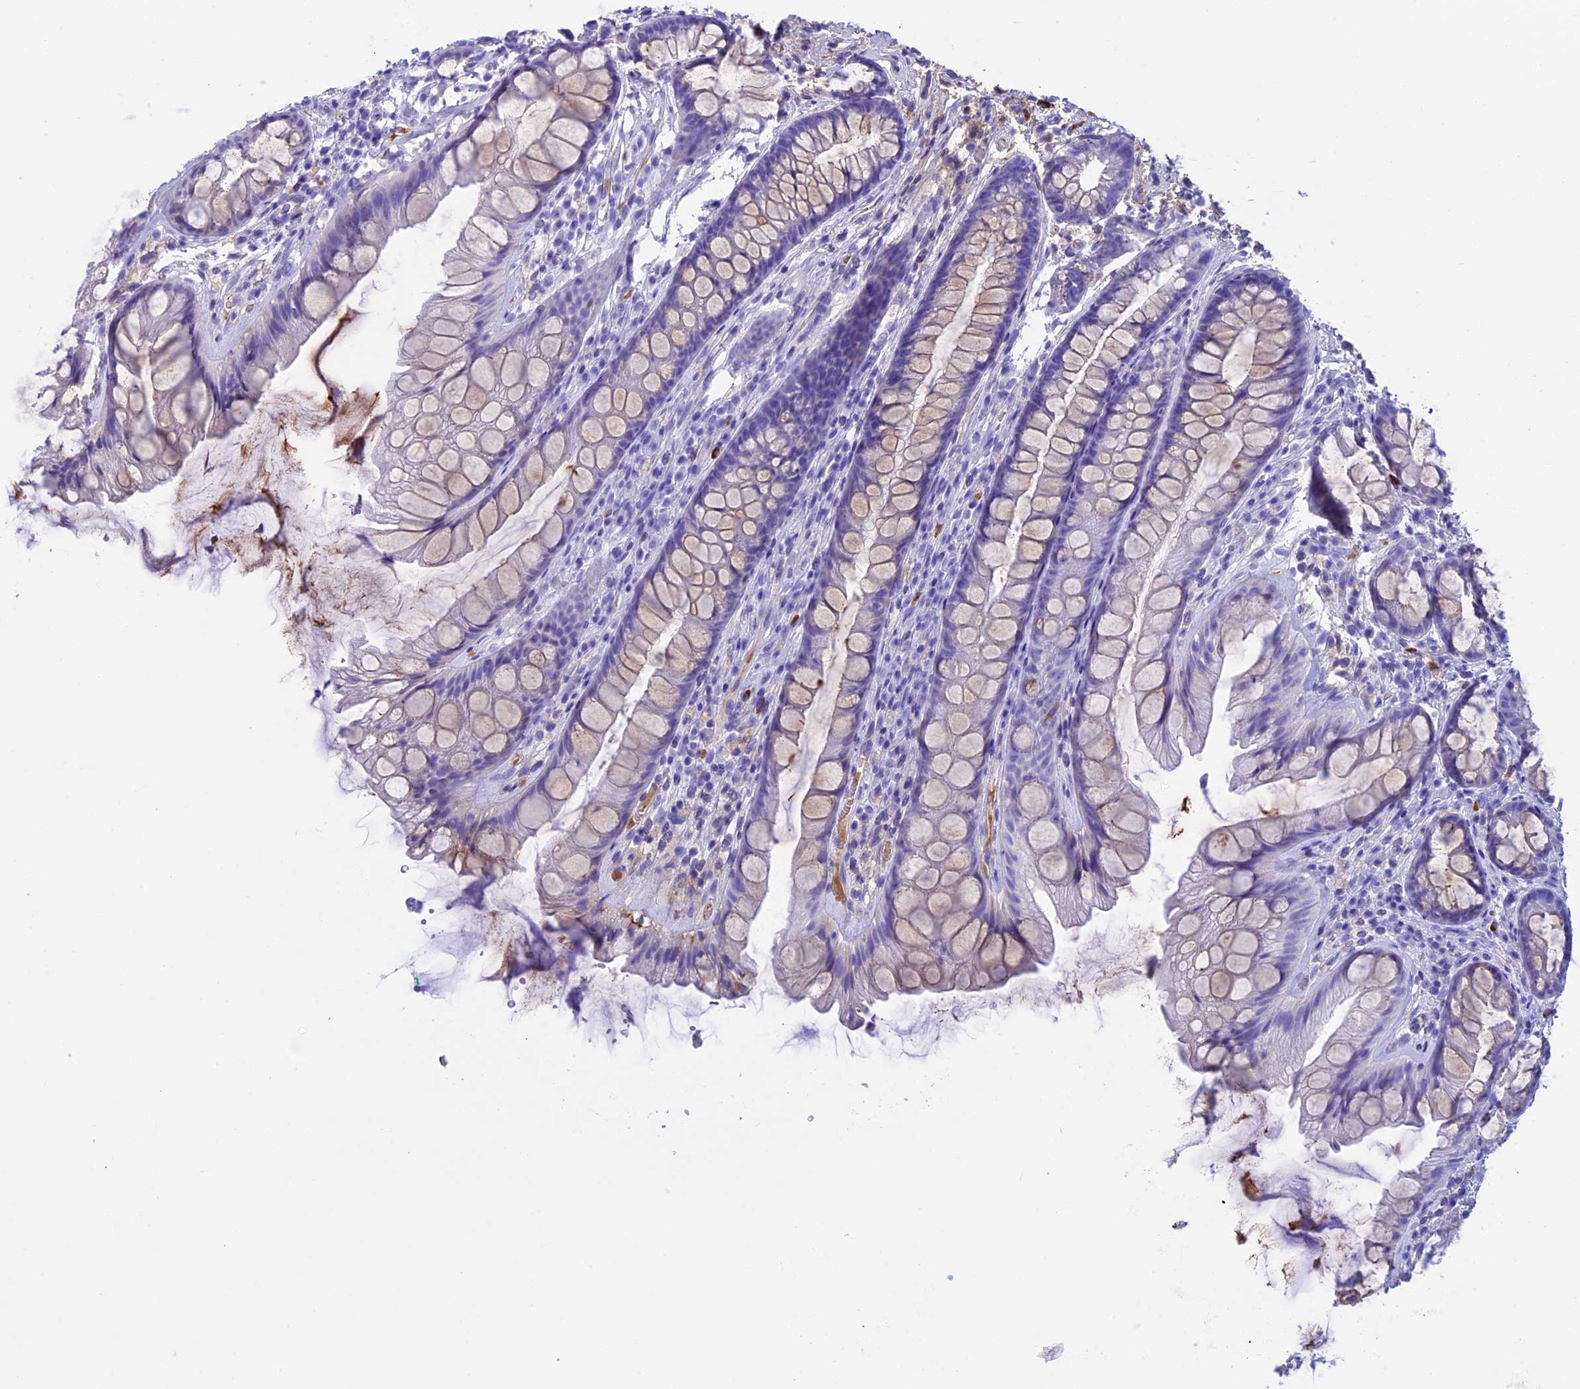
{"staining": {"intensity": "moderate", "quantity": "<25%", "location": "cytoplasmic/membranous"}, "tissue": "rectum", "cell_type": "Glandular cells", "image_type": "normal", "snomed": [{"axis": "morphology", "description": "Normal tissue, NOS"}, {"axis": "topography", "description": "Rectum"}], "caption": "DAB (3,3'-diaminobenzidine) immunohistochemical staining of normal human rectum exhibits moderate cytoplasmic/membranous protein positivity in approximately <25% of glandular cells. The staining is performed using DAB brown chromogen to label protein expression. The nuclei are counter-stained blue using hematoxylin.", "gene": "IGSF6", "patient": {"sex": "male", "age": 74}}